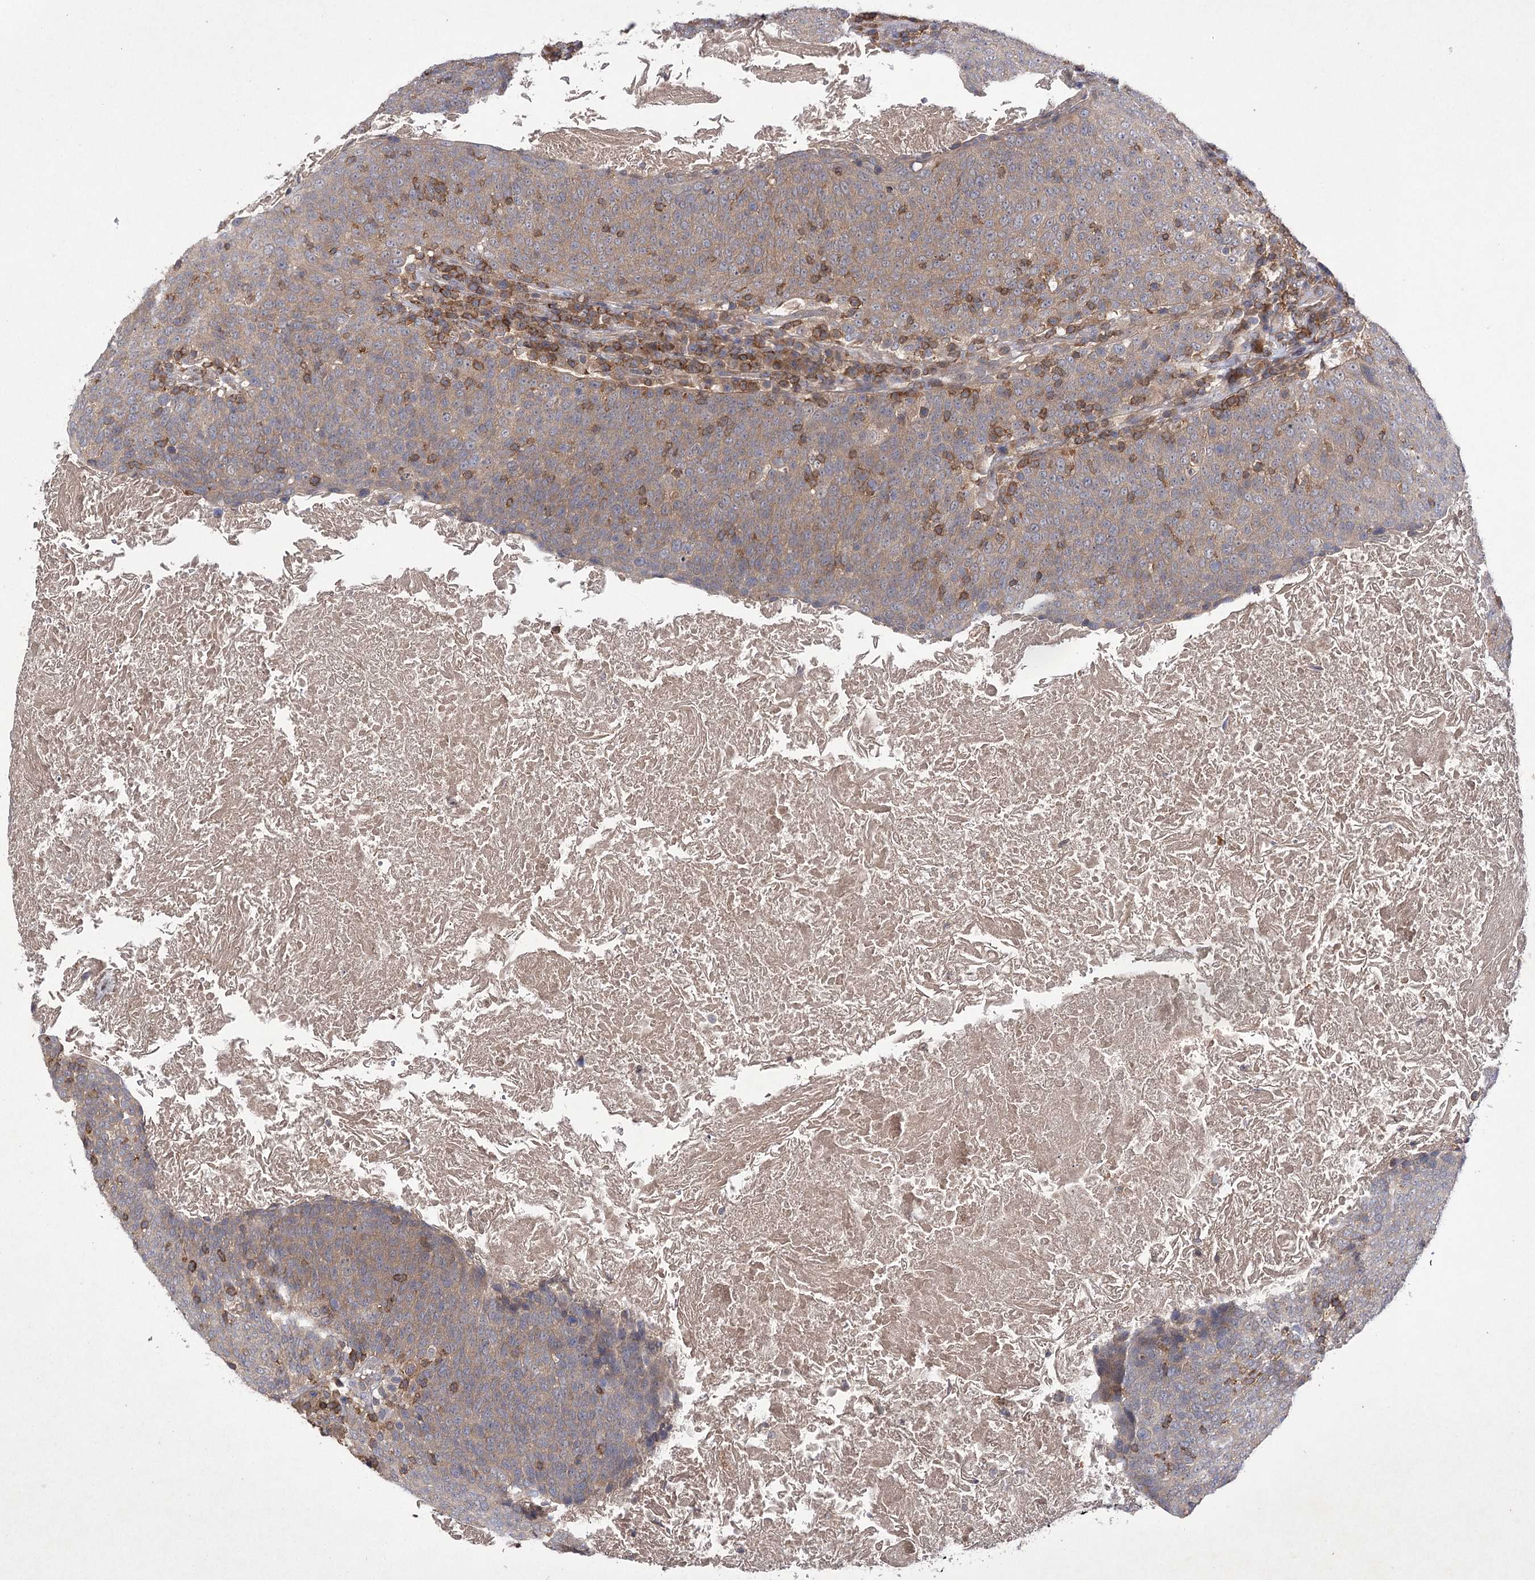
{"staining": {"intensity": "moderate", "quantity": ">75%", "location": "cytoplasmic/membranous"}, "tissue": "head and neck cancer", "cell_type": "Tumor cells", "image_type": "cancer", "snomed": [{"axis": "morphology", "description": "Squamous cell carcinoma, NOS"}, {"axis": "morphology", "description": "Squamous cell carcinoma, metastatic, NOS"}, {"axis": "topography", "description": "Lymph node"}, {"axis": "topography", "description": "Head-Neck"}], "caption": "Immunohistochemistry micrograph of human metastatic squamous cell carcinoma (head and neck) stained for a protein (brown), which demonstrates medium levels of moderate cytoplasmic/membranous staining in approximately >75% of tumor cells.", "gene": "BCR", "patient": {"sex": "male", "age": 62}}